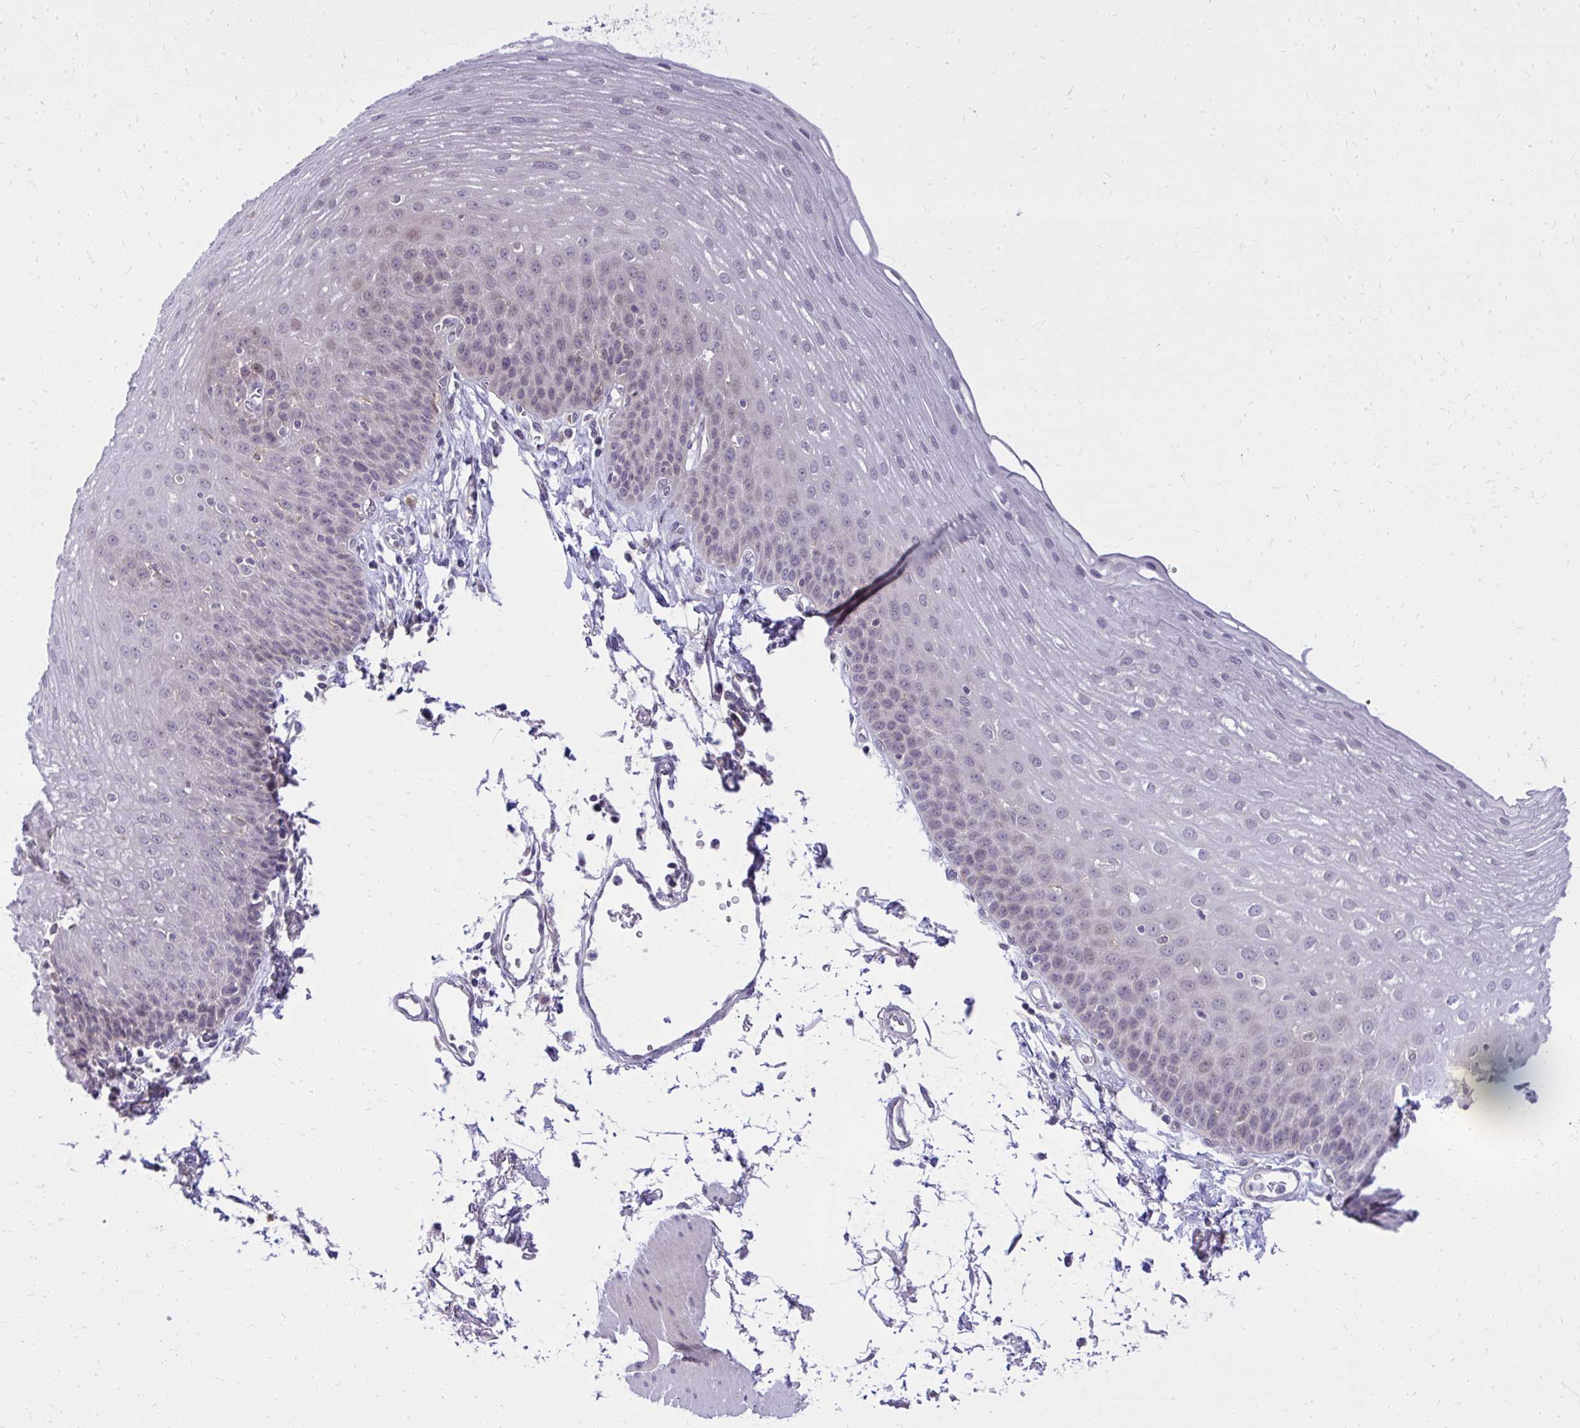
{"staining": {"intensity": "negative", "quantity": "none", "location": "none"}, "tissue": "esophagus", "cell_type": "Squamous epithelial cells", "image_type": "normal", "snomed": [{"axis": "morphology", "description": "Normal tissue, NOS"}, {"axis": "topography", "description": "Esophagus"}], "caption": "Image shows no significant protein expression in squamous epithelial cells of benign esophagus. (DAB IHC with hematoxylin counter stain).", "gene": "DPY19L1", "patient": {"sex": "female", "age": 81}}